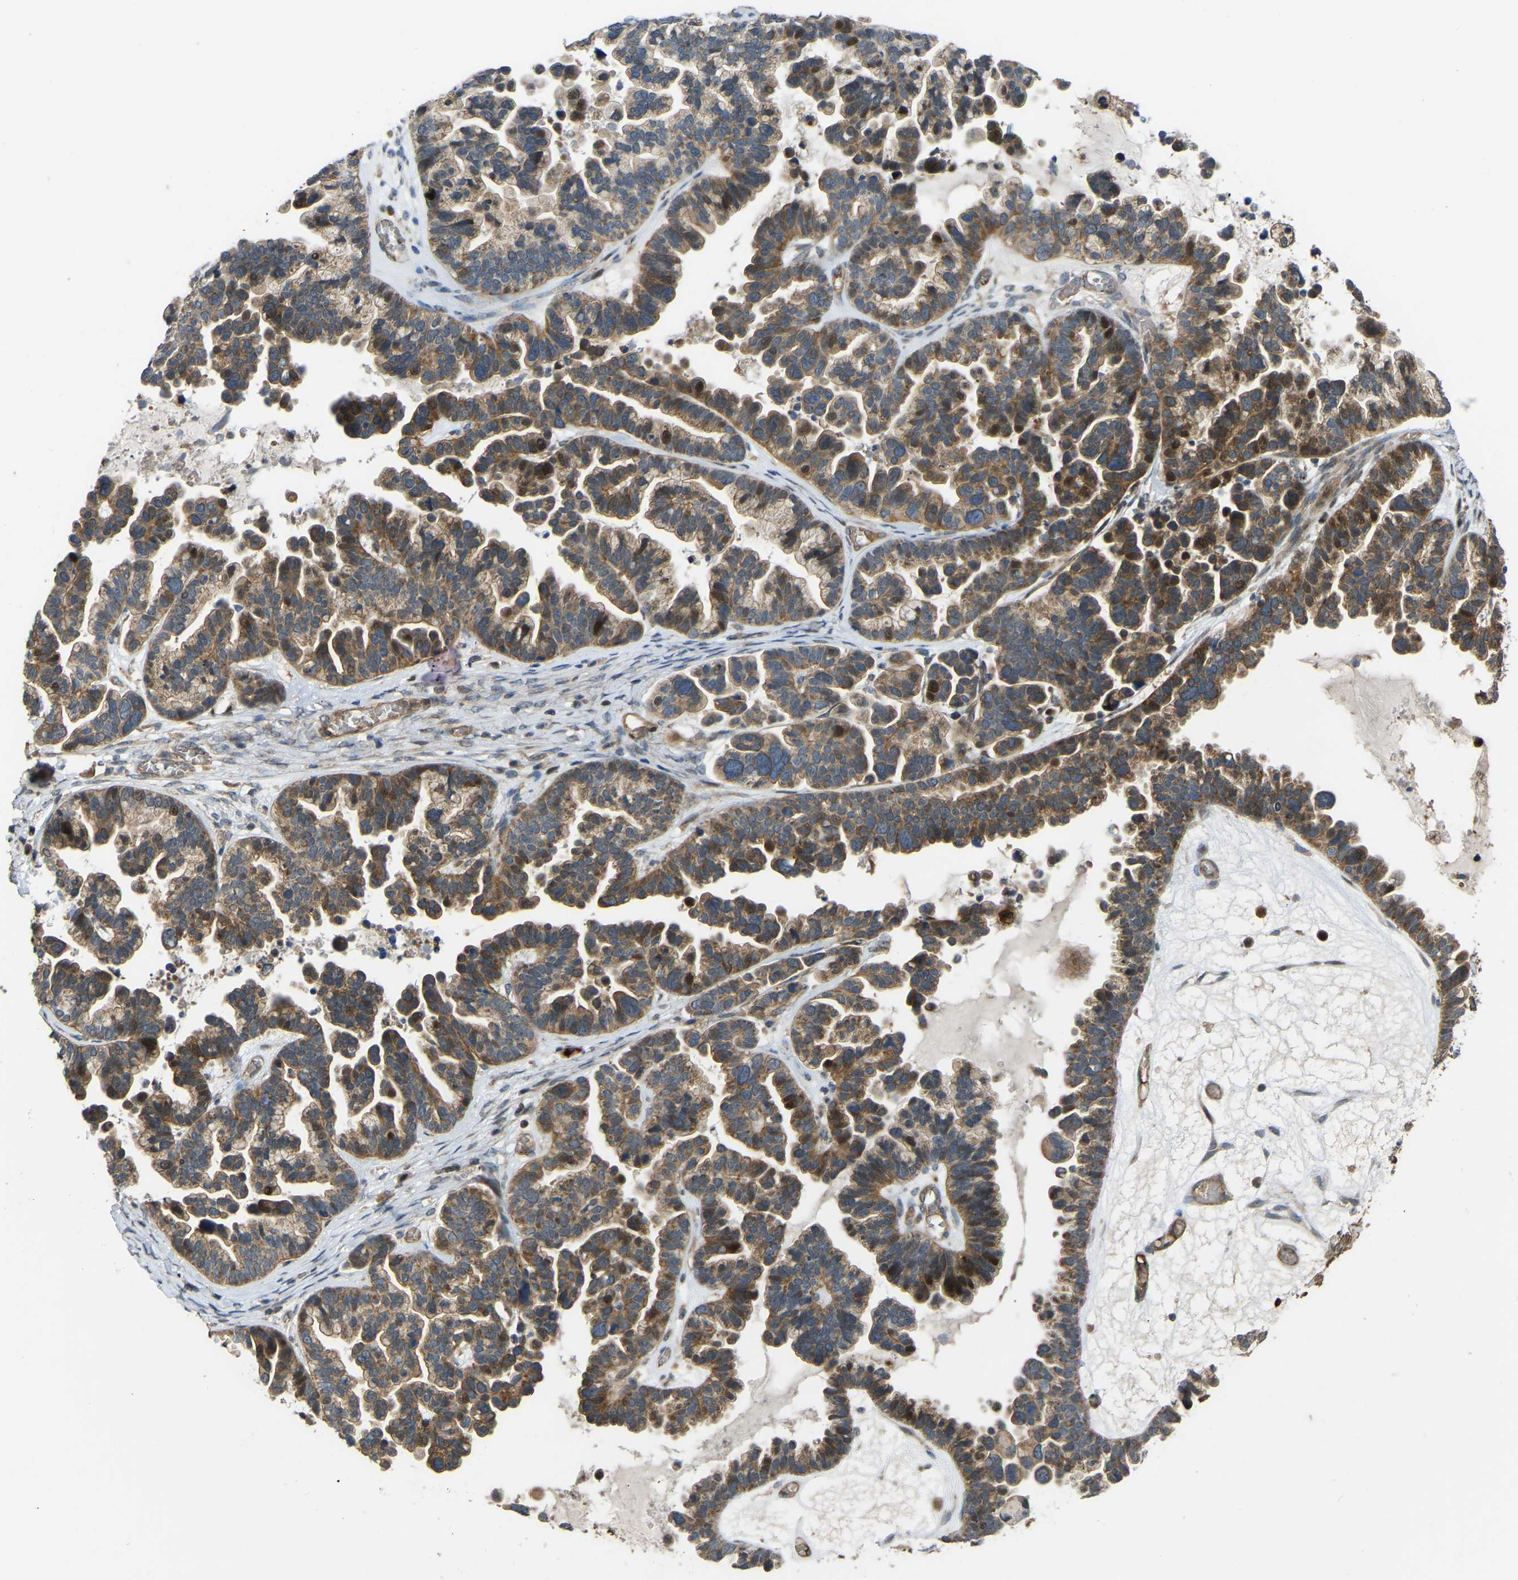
{"staining": {"intensity": "moderate", "quantity": ">75%", "location": "cytoplasmic/membranous"}, "tissue": "ovarian cancer", "cell_type": "Tumor cells", "image_type": "cancer", "snomed": [{"axis": "morphology", "description": "Cystadenocarcinoma, serous, NOS"}, {"axis": "topography", "description": "Ovary"}], "caption": "Immunohistochemical staining of human serous cystadenocarcinoma (ovarian) demonstrates medium levels of moderate cytoplasmic/membranous positivity in about >75% of tumor cells. Nuclei are stained in blue.", "gene": "C21orf91", "patient": {"sex": "female", "age": 56}}